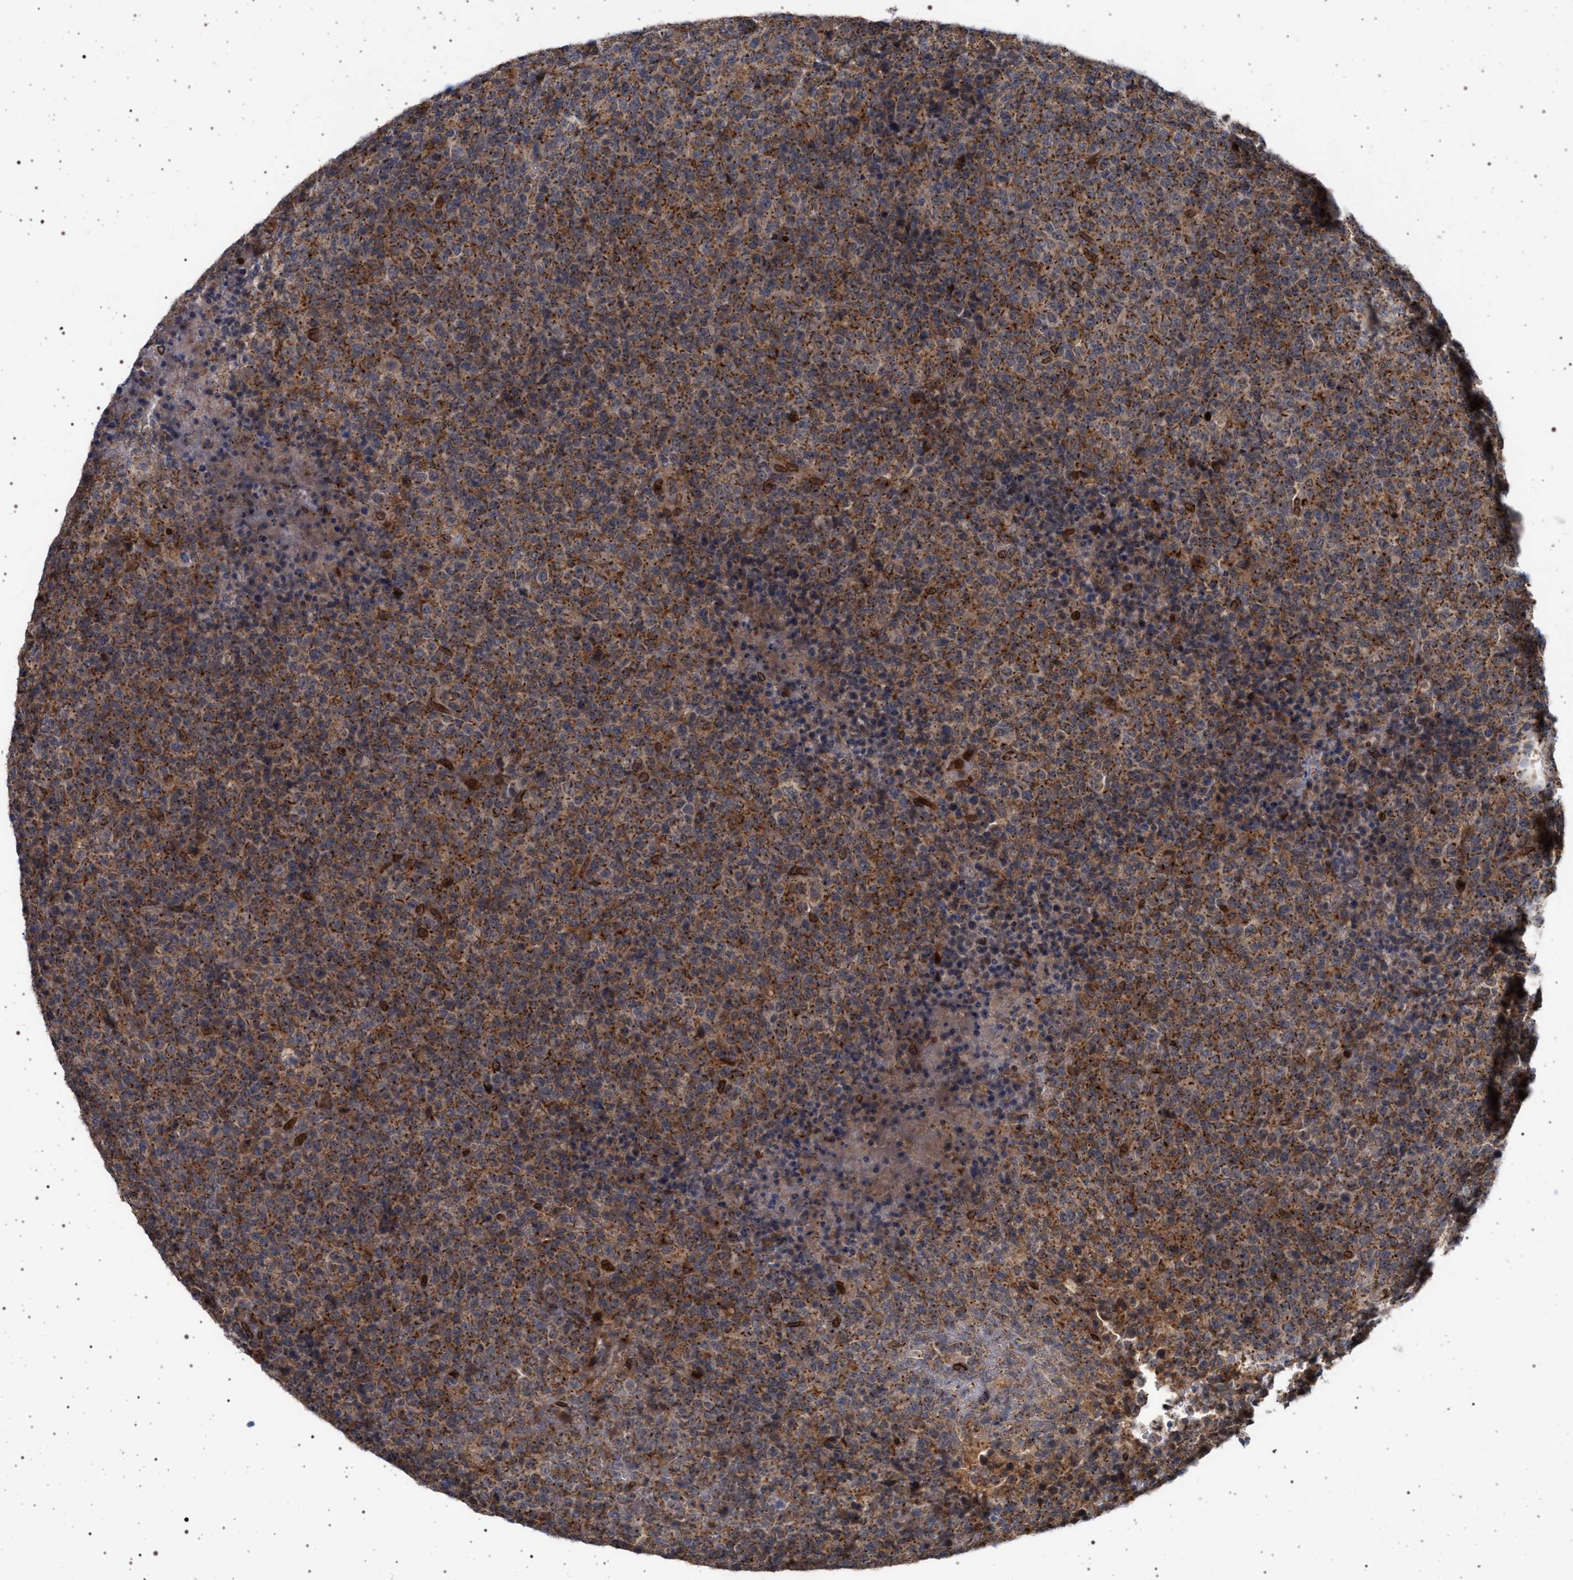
{"staining": {"intensity": "moderate", "quantity": ">75%", "location": "cytoplasmic/membranous"}, "tissue": "lymphoma", "cell_type": "Tumor cells", "image_type": "cancer", "snomed": [{"axis": "morphology", "description": "Malignant lymphoma, non-Hodgkin's type, High grade"}, {"axis": "topography", "description": "Lymph node"}], "caption": "A brown stain labels moderate cytoplasmic/membranous expression of a protein in human high-grade malignant lymphoma, non-Hodgkin's type tumor cells. (brown staining indicates protein expression, while blue staining denotes nuclei).", "gene": "ING2", "patient": {"sex": "male", "age": 13}}